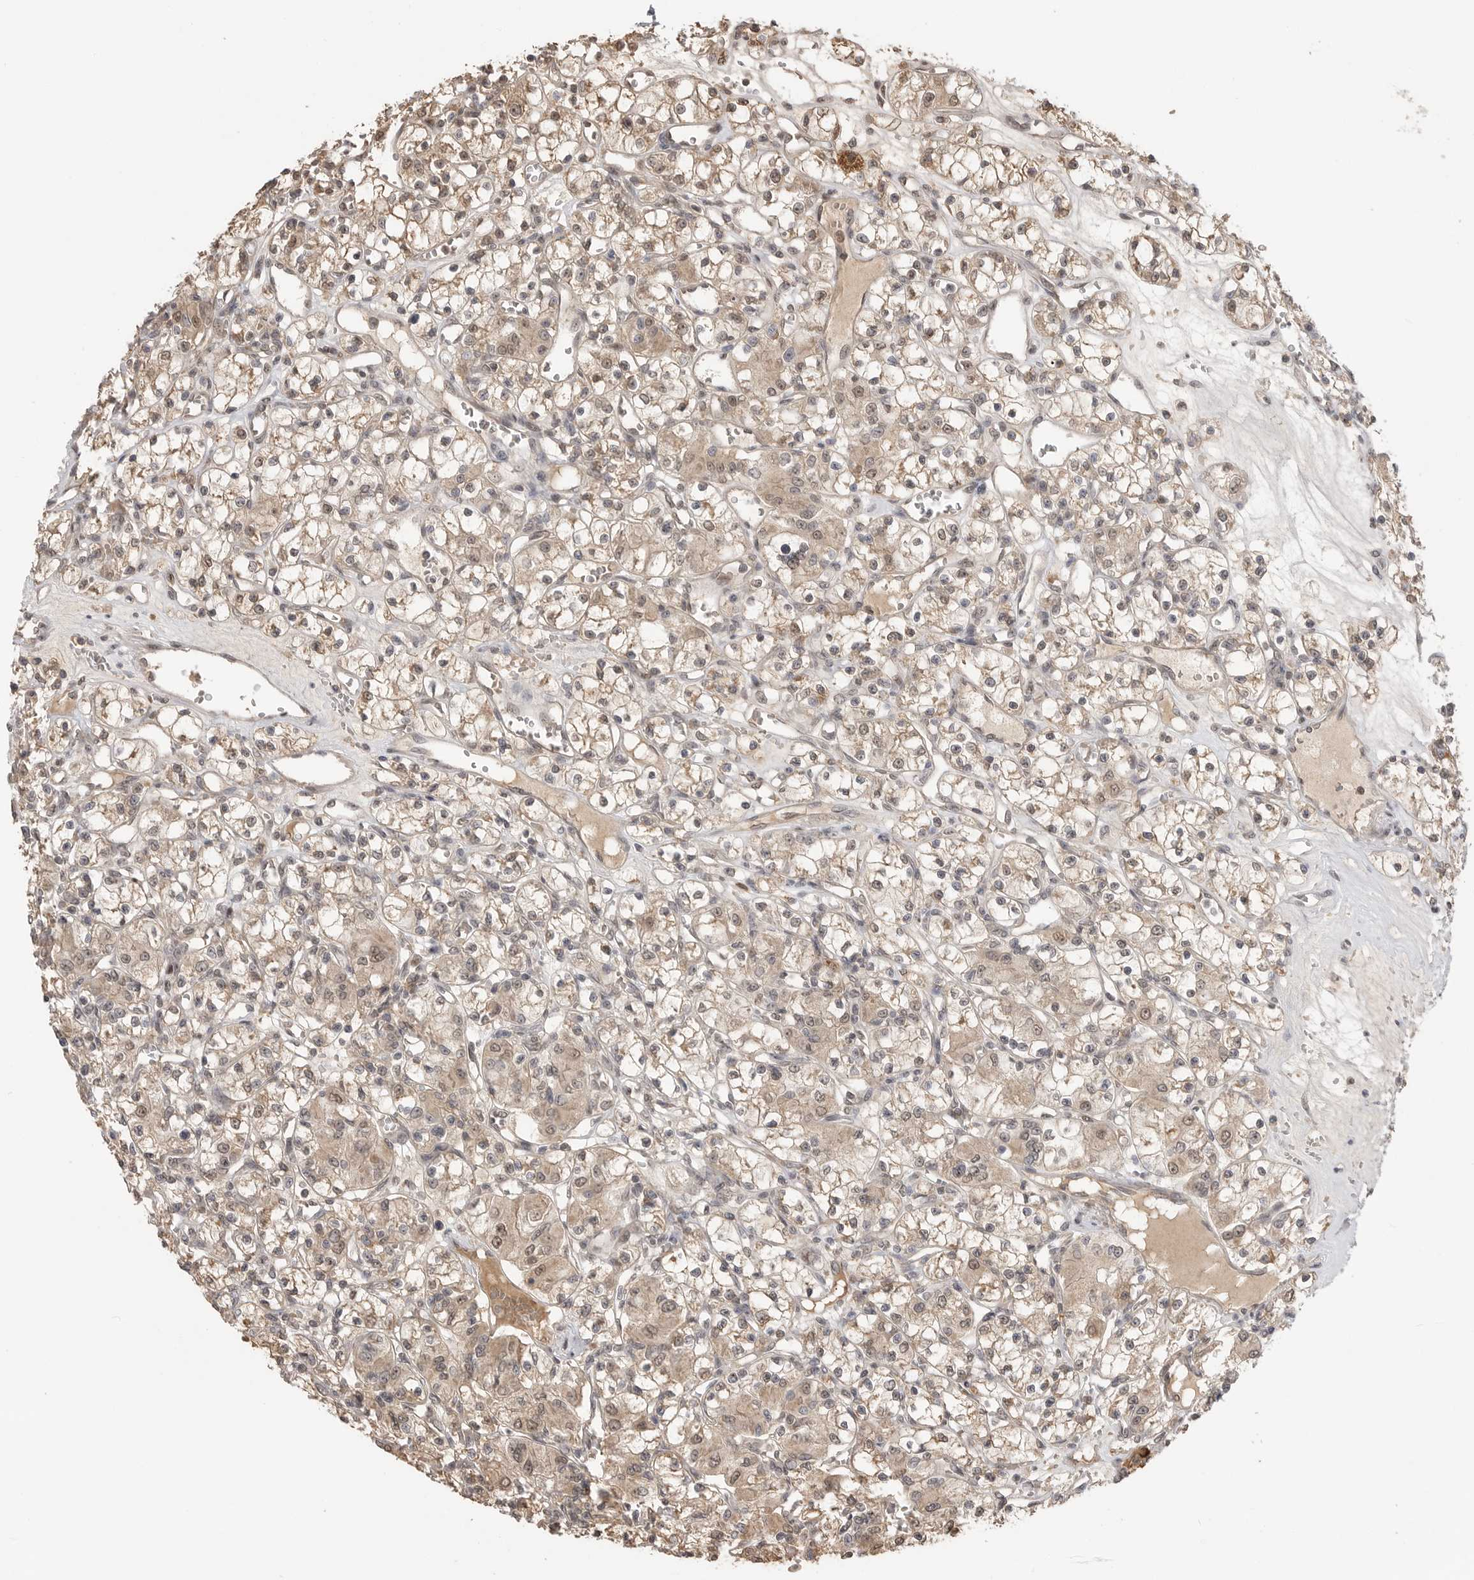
{"staining": {"intensity": "weak", "quantity": "25%-75%", "location": "cytoplasmic/membranous,nuclear"}, "tissue": "renal cancer", "cell_type": "Tumor cells", "image_type": "cancer", "snomed": [{"axis": "morphology", "description": "Adenocarcinoma, NOS"}, {"axis": "topography", "description": "Kidney"}], "caption": "IHC (DAB (3,3'-diaminobenzidine)) staining of human renal adenocarcinoma reveals weak cytoplasmic/membranous and nuclear protein staining in about 25%-75% of tumor cells.", "gene": "ASPSCR1", "patient": {"sex": "female", "age": 59}}